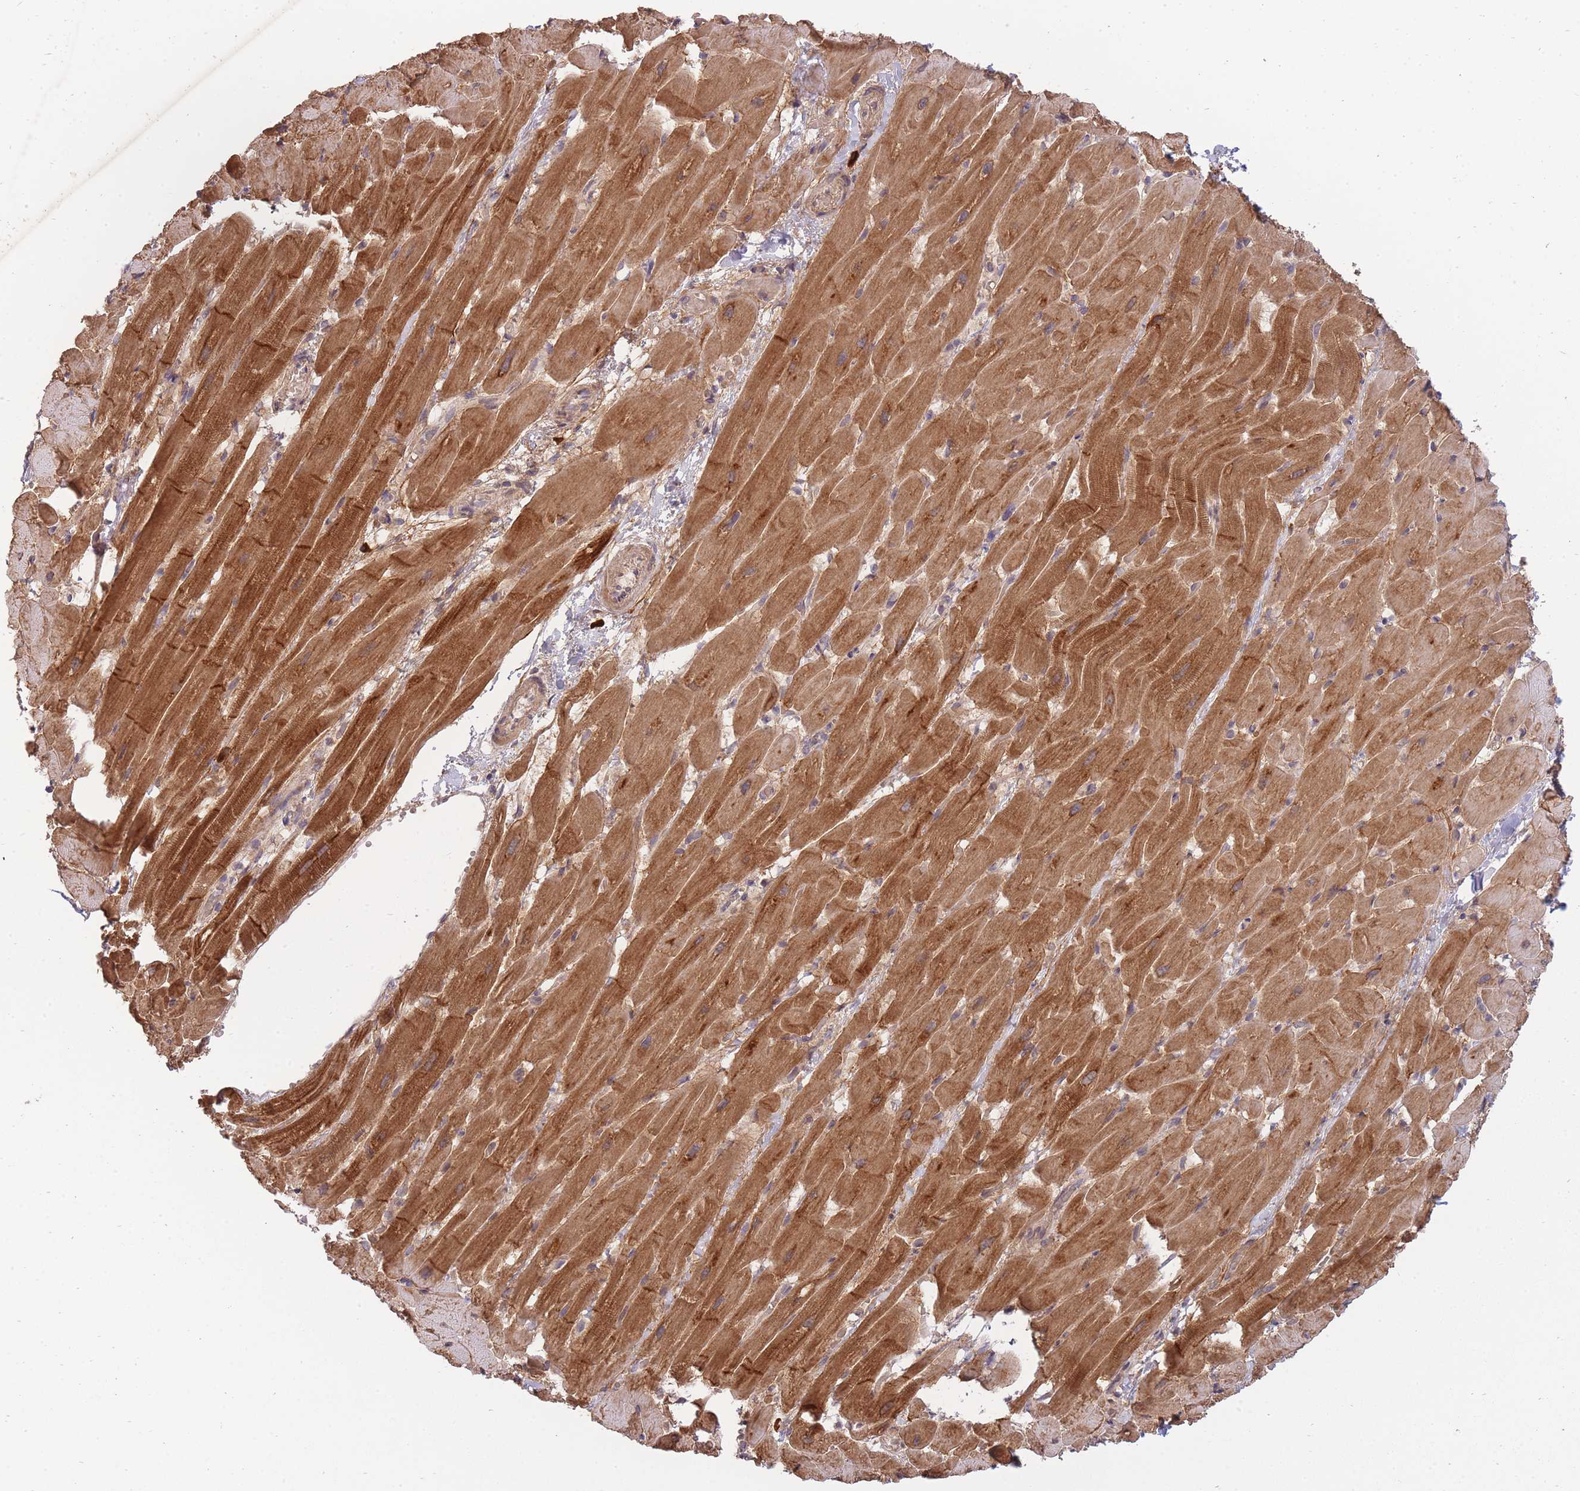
{"staining": {"intensity": "strong", "quantity": ">75%", "location": "cytoplasmic/membranous"}, "tissue": "heart muscle", "cell_type": "Cardiomyocytes", "image_type": "normal", "snomed": [{"axis": "morphology", "description": "Normal tissue, NOS"}, {"axis": "topography", "description": "Heart"}], "caption": "DAB immunohistochemical staining of normal human heart muscle exhibits strong cytoplasmic/membranous protein staining in approximately >75% of cardiomyocytes.", "gene": "SMC6", "patient": {"sex": "male", "age": 37}}